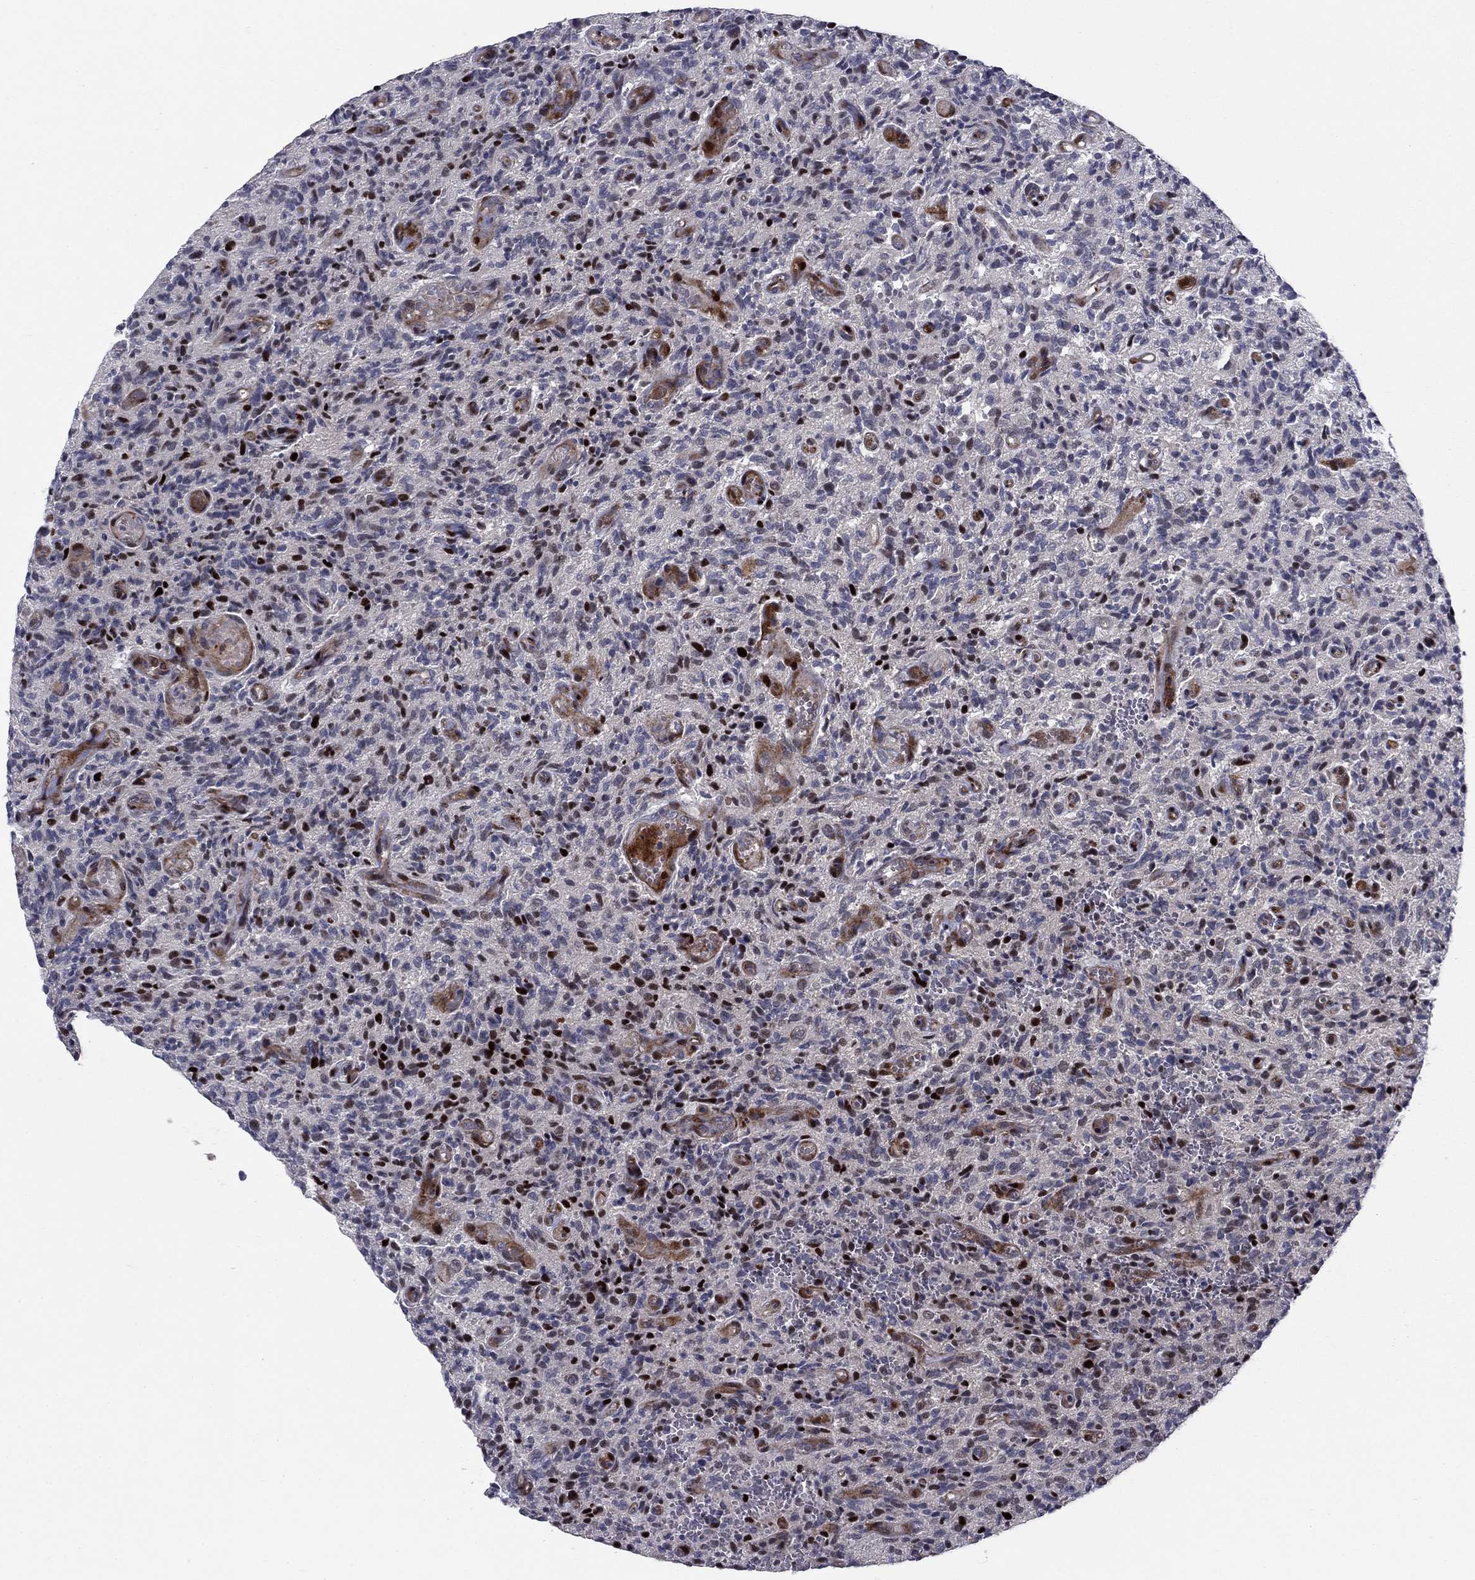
{"staining": {"intensity": "strong", "quantity": "<25%", "location": "nuclear"}, "tissue": "glioma", "cell_type": "Tumor cells", "image_type": "cancer", "snomed": [{"axis": "morphology", "description": "Glioma, malignant, High grade"}, {"axis": "topography", "description": "Brain"}], "caption": "Immunohistochemical staining of glioma exhibits medium levels of strong nuclear expression in about <25% of tumor cells. (DAB (3,3'-diaminobenzidine) = brown stain, brightfield microscopy at high magnification).", "gene": "MIOS", "patient": {"sex": "male", "age": 64}}